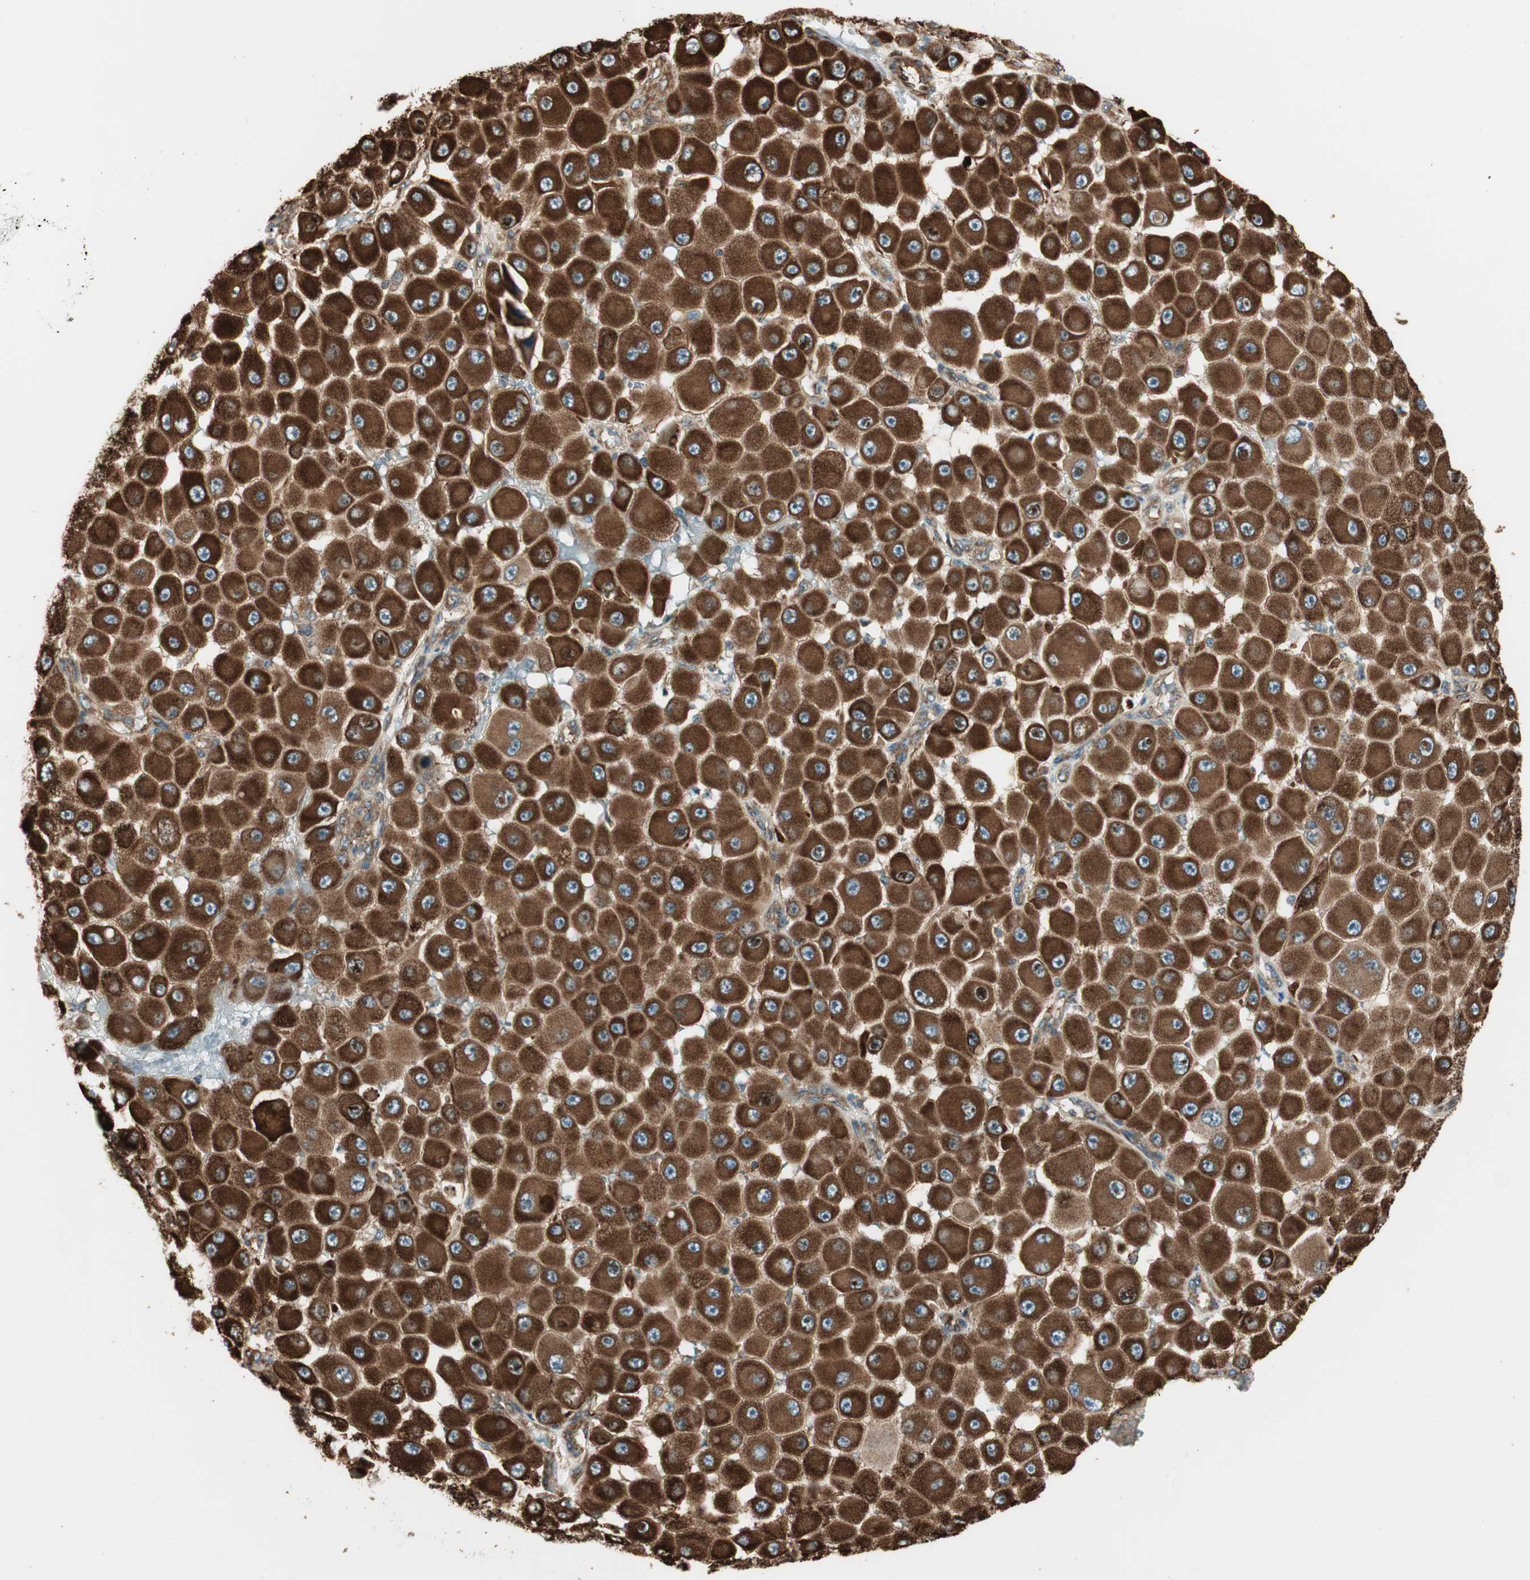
{"staining": {"intensity": "strong", "quantity": ">75%", "location": "cytoplasmic/membranous"}, "tissue": "melanoma", "cell_type": "Tumor cells", "image_type": "cancer", "snomed": [{"axis": "morphology", "description": "Malignant melanoma, NOS"}, {"axis": "topography", "description": "Skin"}], "caption": "A high-resolution histopathology image shows IHC staining of malignant melanoma, which exhibits strong cytoplasmic/membranous positivity in about >75% of tumor cells. (IHC, brightfield microscopy, high magnification).", "gene": "PRKG1", "patient": {"sex": "female", "age": 81}}